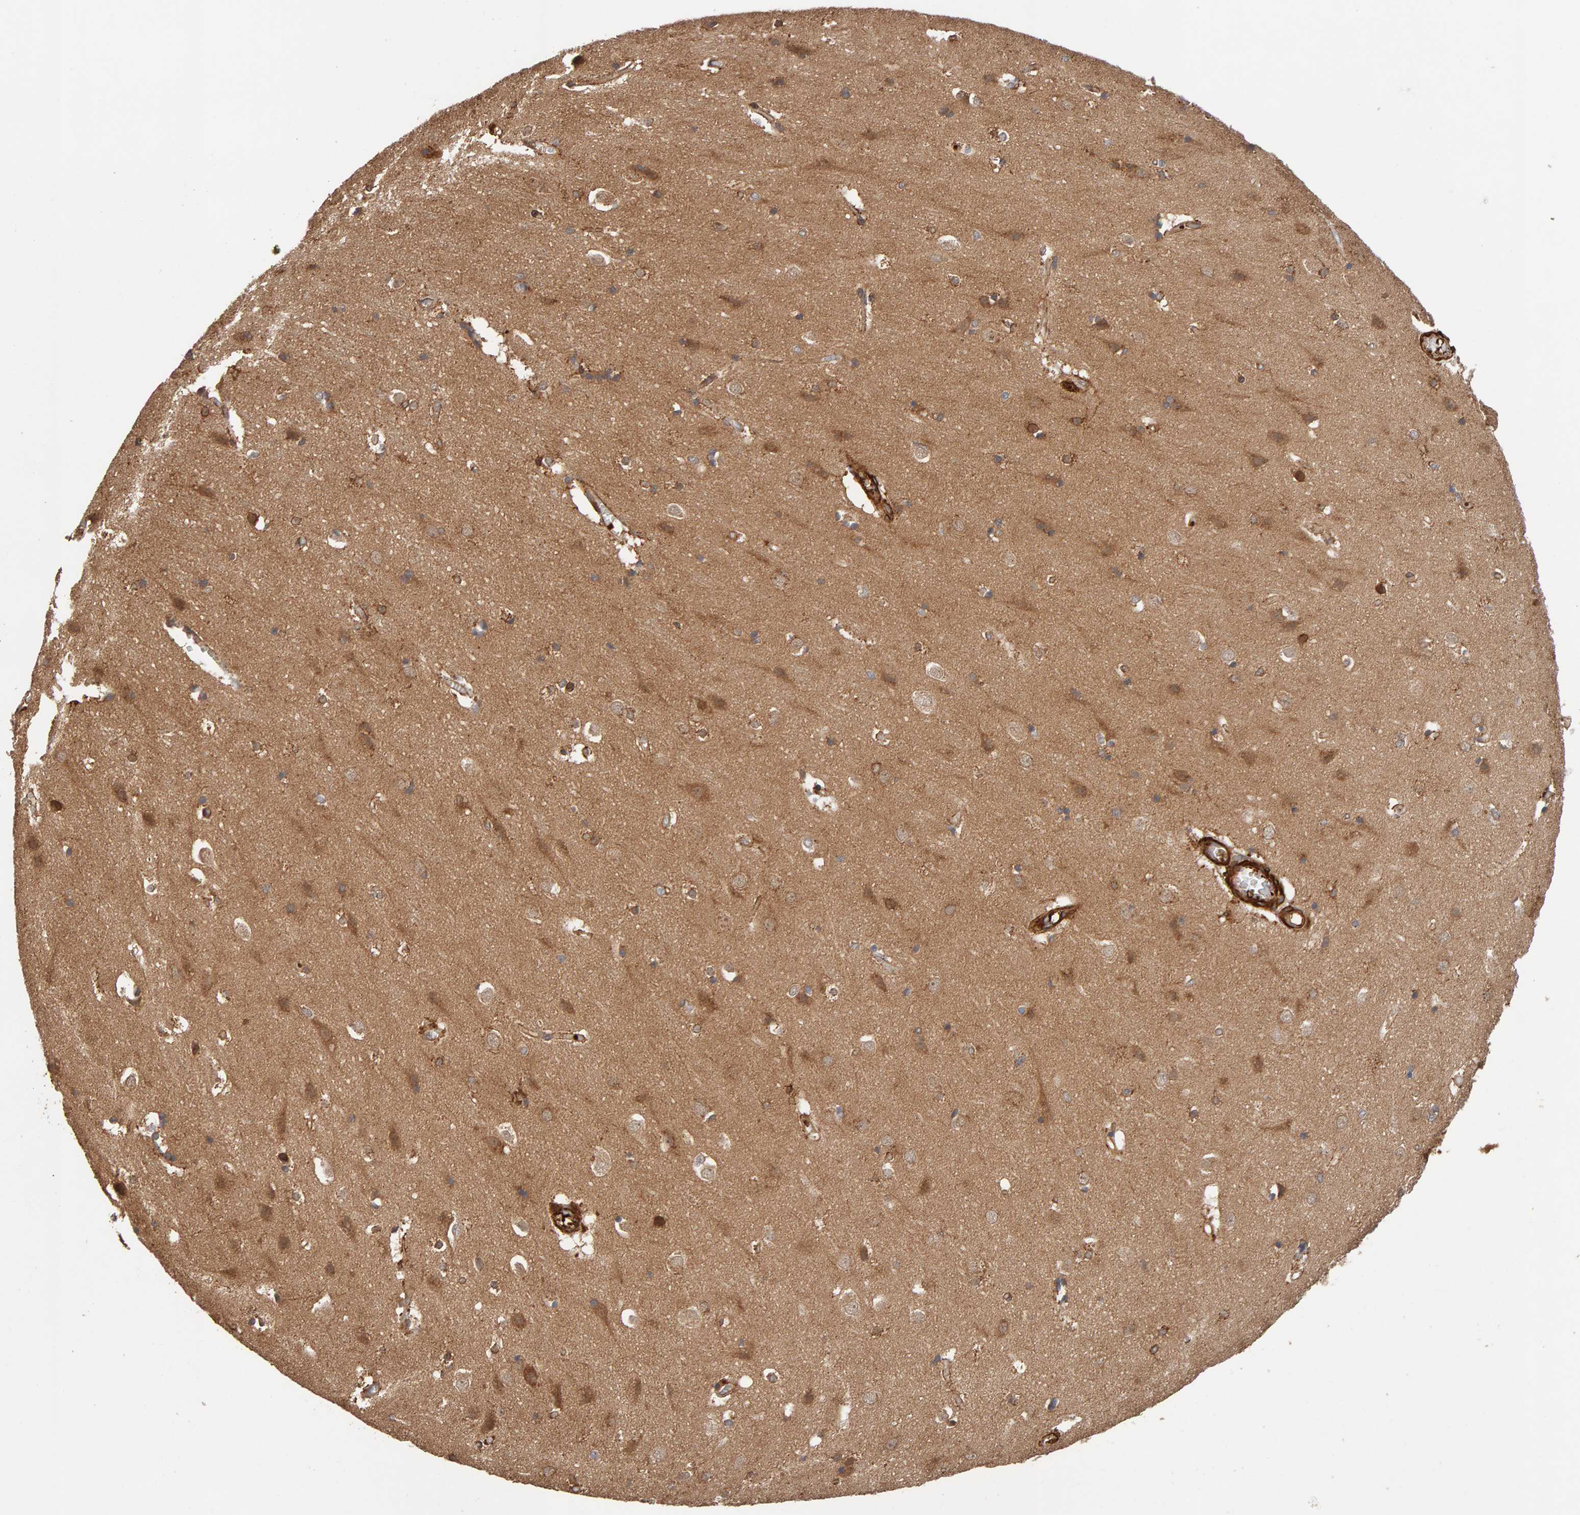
{"staining": {"intensity": "strong", "quantity": ">75%", "location": "cytoplasmic/membranous"}, "tissue": "cerebral cortex", "cell_type": "Endothelial cells", "image_type": "normal", "snomed": [{"axis": "morphology", "description": "Normal tissue, NOS"}, {"axis": "topography", "description": "Cerebral cortex"}], "caption": "The histopathology image reveals immunohistochemical staining of benign cerebral cortex. There is strong cytoplasmic/membranous expression is seen in about >75% of endothelial cells.", "gene": "SYNRG", "patient": {"sex": "male", "age": 54}}